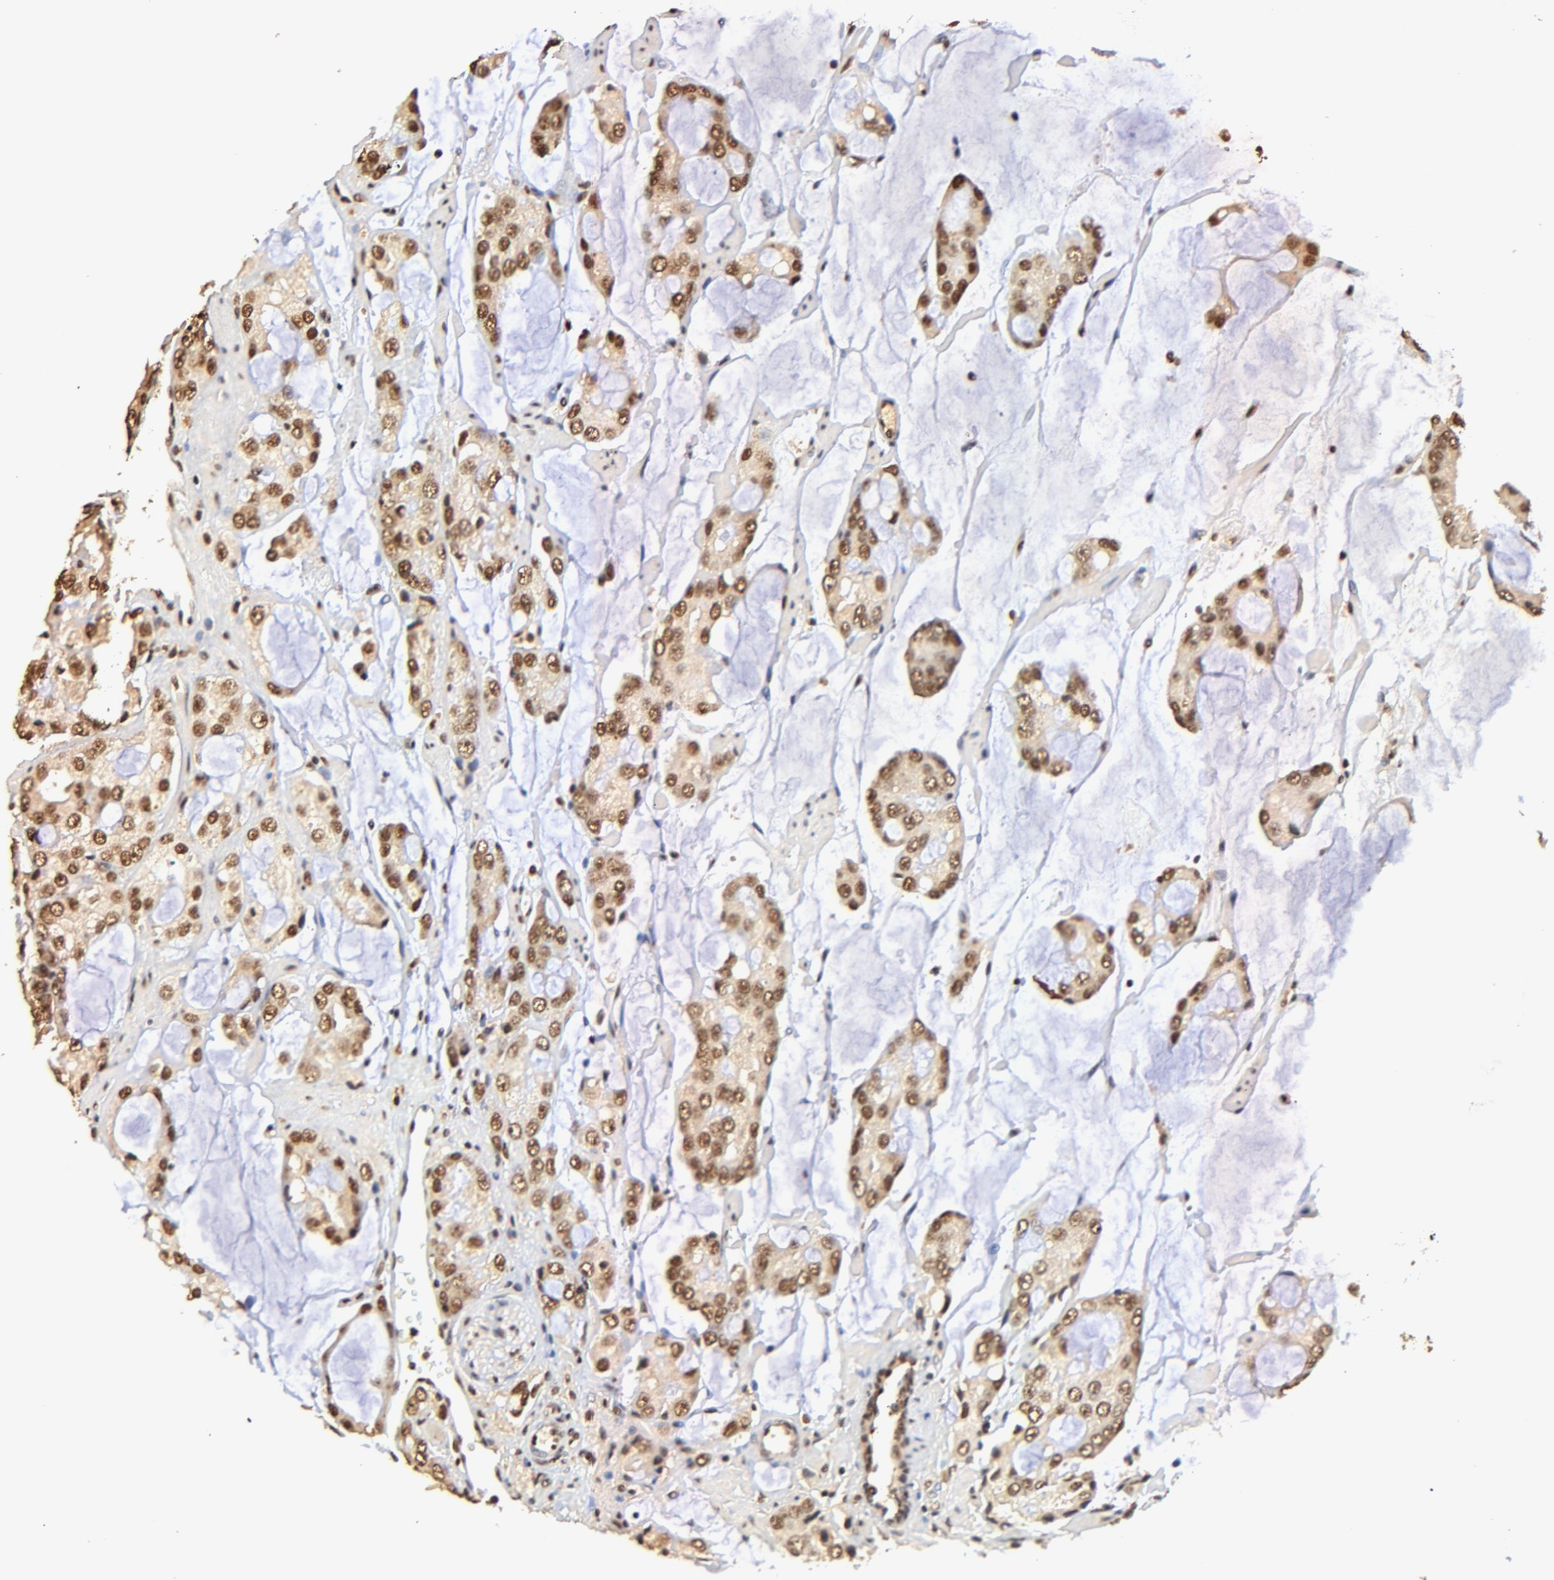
{"staining": {"intensity": "strong", "quantity": ">75%", "location": "nuclear"}, "tissue": "prostate cancer", "cell_type": "Tumor cells", "image_type": "cancer", "snomed": [{"axis": "morphology", "description": "Adenocarcinoma, High grade"}, {"axis": "topography", "description": "Prostate"}], "caption": "Immunohistochemical staining of human prostate cancer (high-grade adenocarcinoma) displays high levels of strong nuclear protein expression in approximately >75% of tumor cells. (brown staining indicates protein expression, while blue staining denotes nuclei).", "gene": "MED12", "patient": {"sex": "male", "age": 67}}